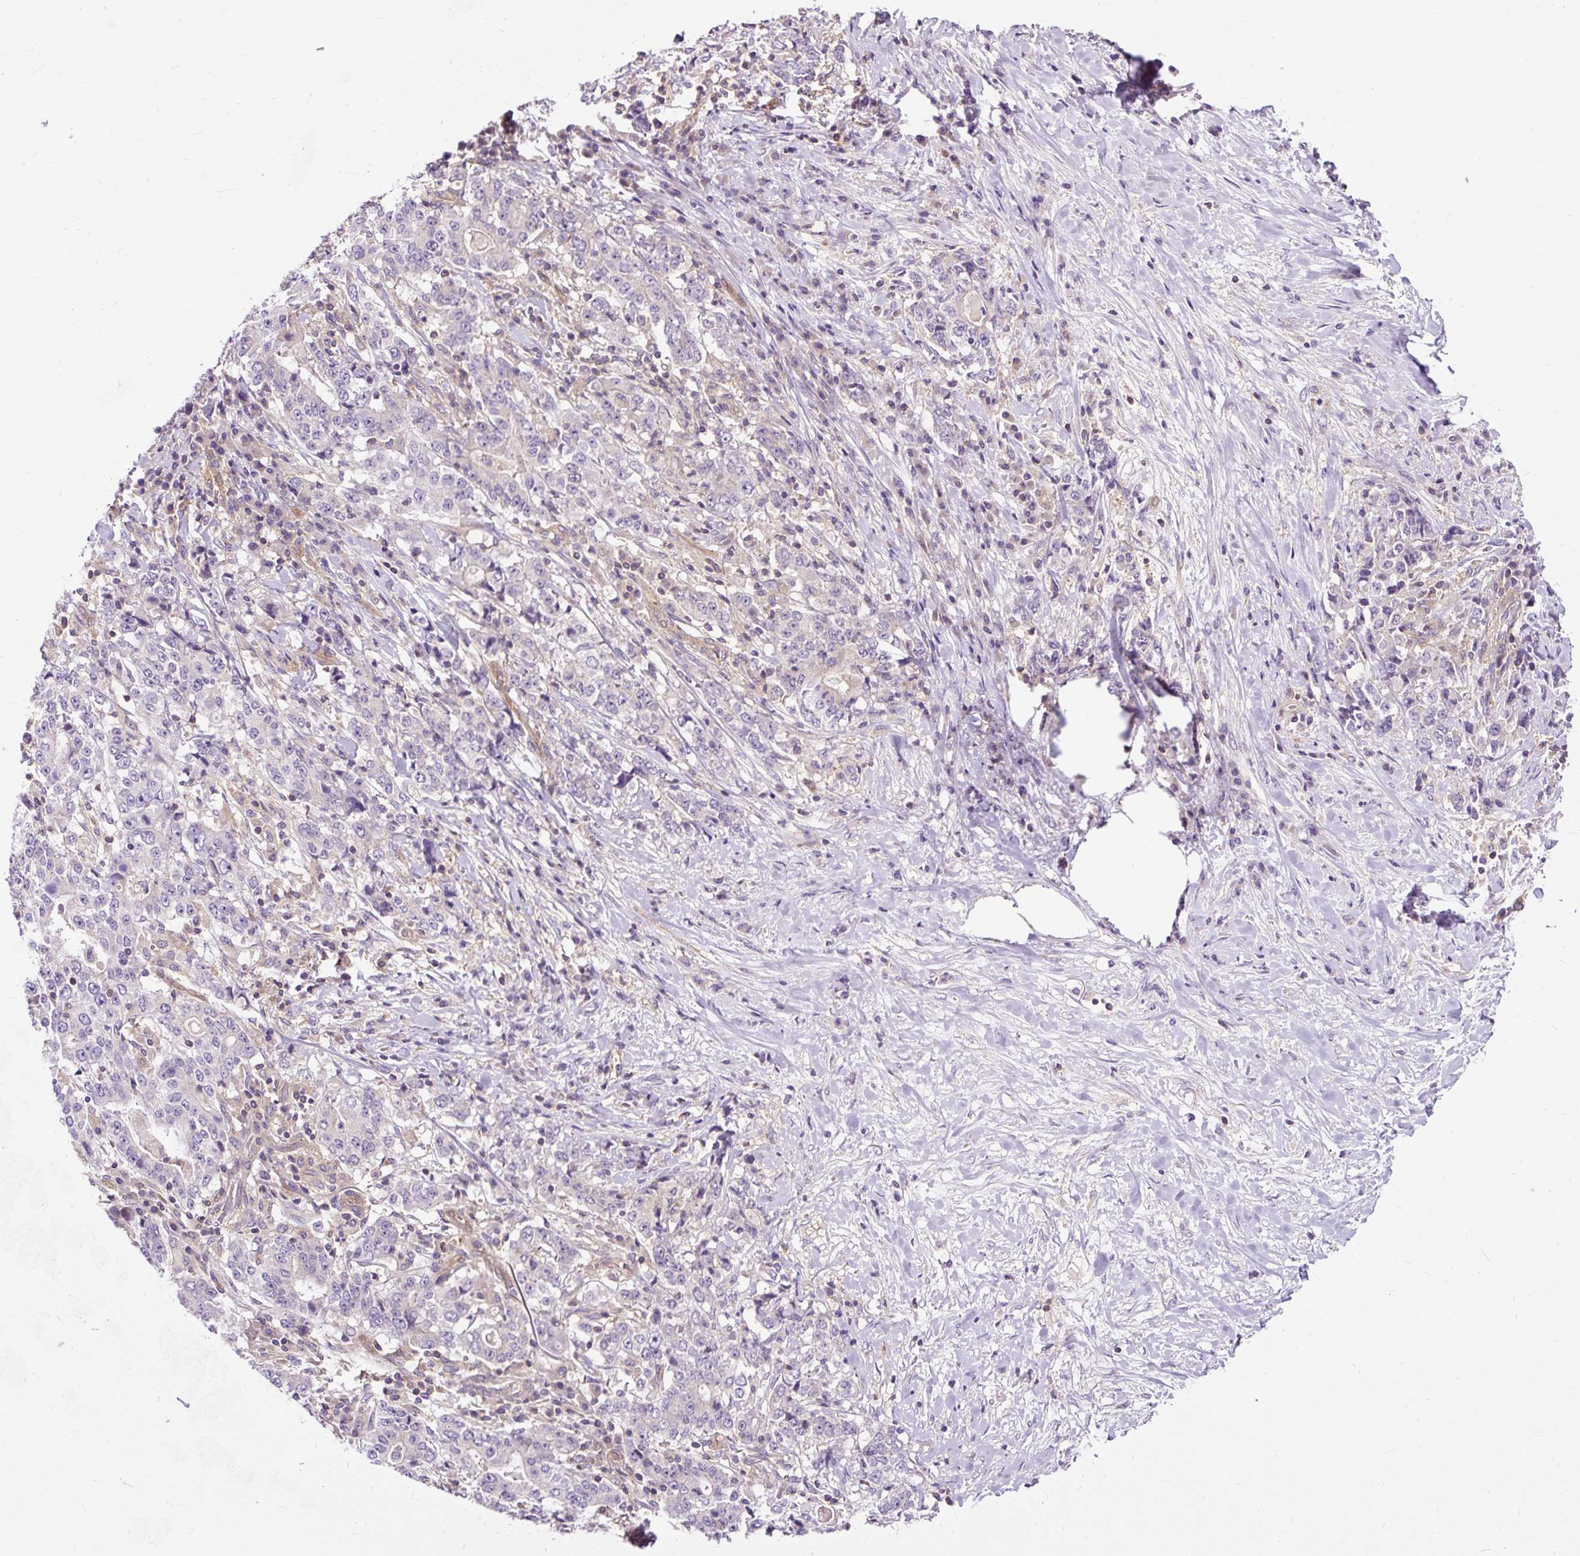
{"staining": {"intensity": "negative", "quantity": "none", "location": "none"}, "tissue": "stomach cancer", "cell_type": "Tumor cells", "image_type": "cancer", "snomed": [{"axis": "morphology", "description": "Normal tissue, NOS"}, {"axis": "morphology", "description": "Adenocarcinoma, NOS"}, {"axis": "topography", "description": "Stomach, upper"}, {"axis": "topography", "description": "Stomach"}], "caption": "Immunohistochemistry (IHC) micrograph of stomach cancer (adenocarcinoma) stained for a protein (brown), which shows no positivity in tumor cells.", "gene": "PCDHGB3", "patient": {"sex": "male", "age": 59}}